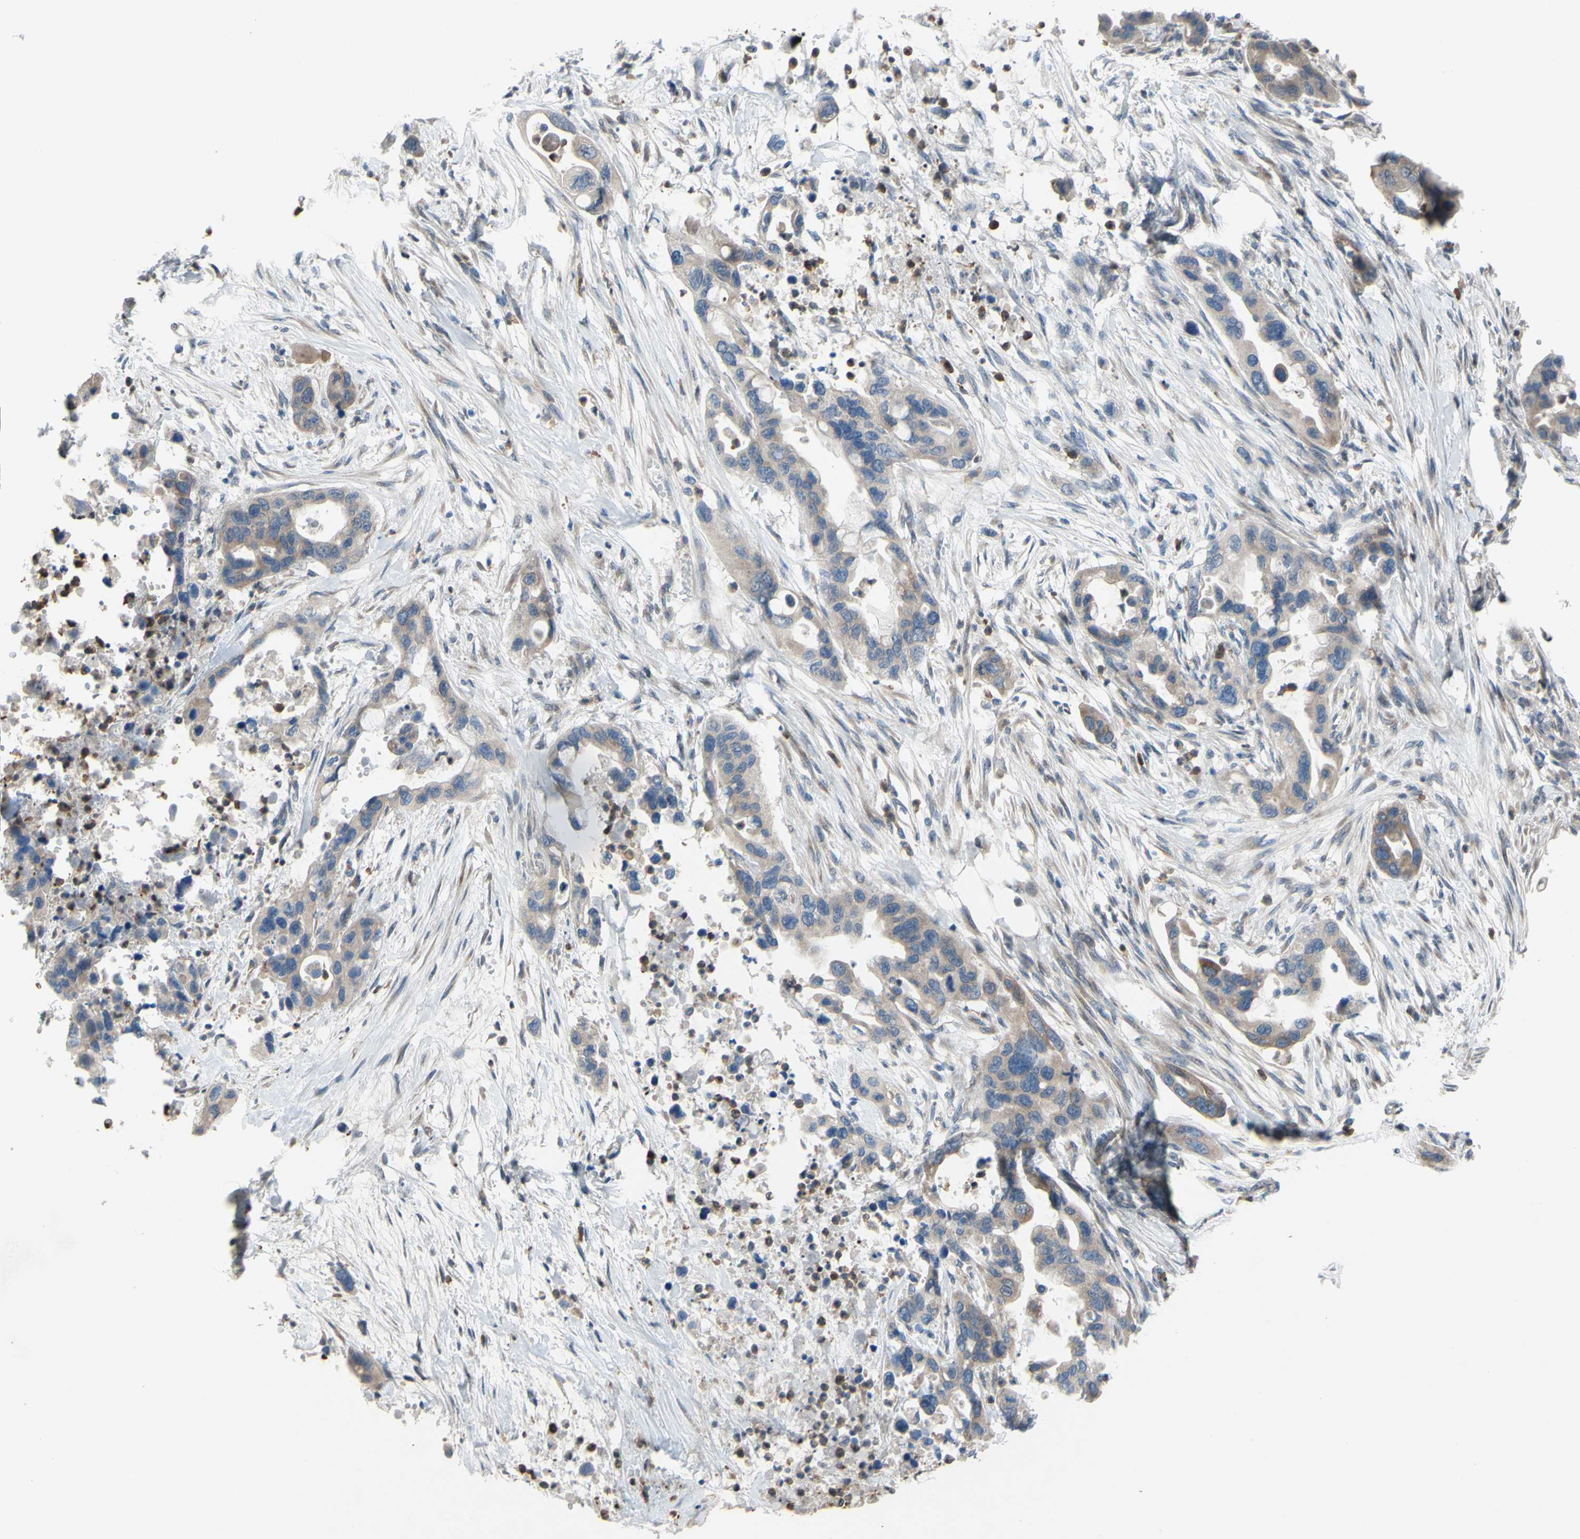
{"staining": {"intensity": "moderate", "quantity": ">75%", "location": "cytoplasmic/membranous"}, "tissue": "pancreatic cancer", "cell_type": "Tumor cells", "image_type": "cancer", "snomed": [{"axis": "morphology", "description": "Adenocarcinoma, NOS"}, {"axis": "topography", "description": "Pancreas"}], "caption": "A brown stain labels moderate cytoplasmic/membranous staining of a protein in pancreatic adenocarcinoma tumor cells.", "gene": "GRAMD2B", "patient": {"sex": "female", "age": 71}}